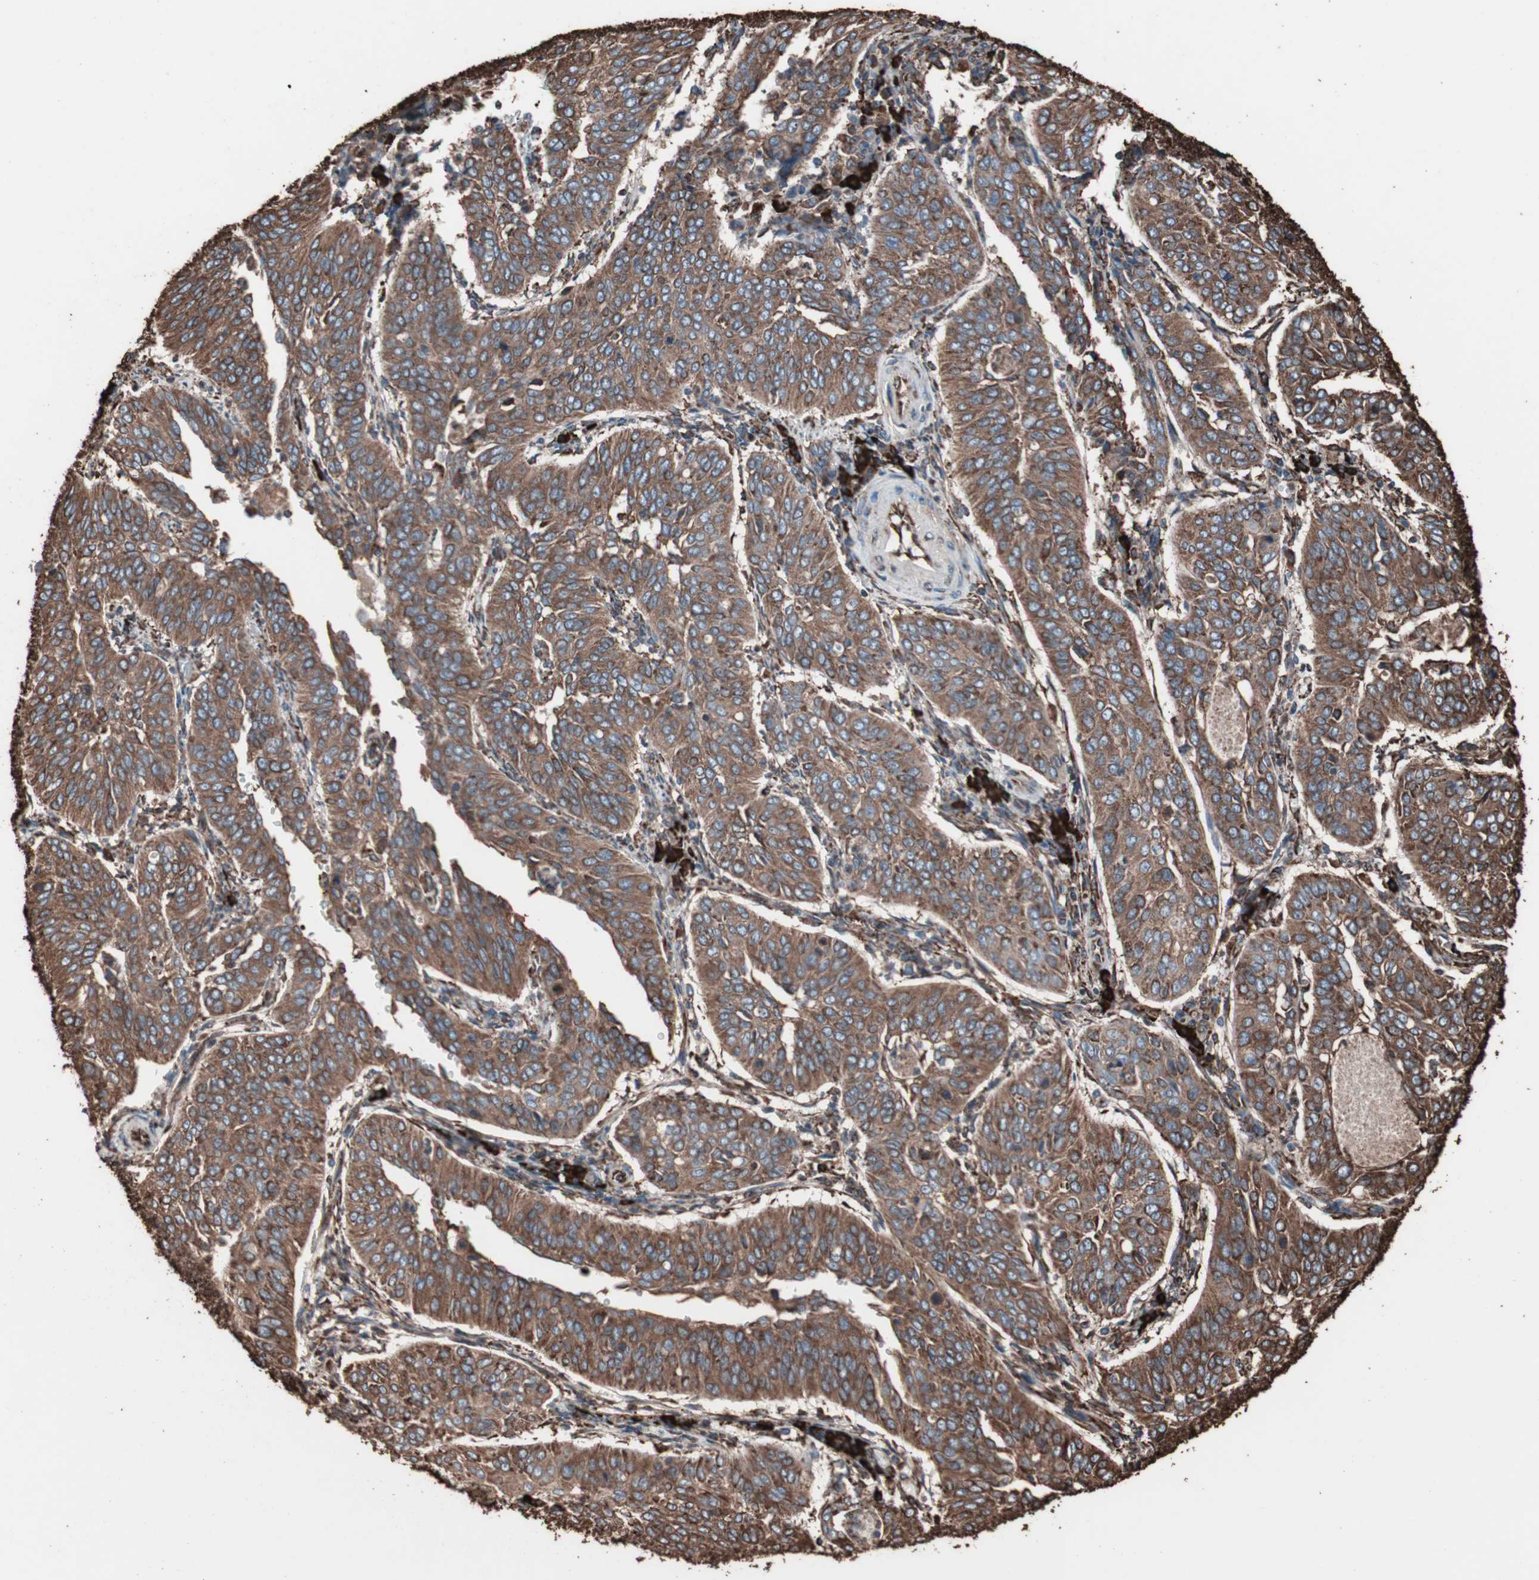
{"staining": {"intensity": "moderate", "quantity": ">75%", "location": "cytoplasmic/membranous"}, "tissue": "cervical cancer", "cell_type": "Tumor cells", "image_type": "cancer", "snomed": [{"axis": "morphology", "description": "Normal tissue, NOS"}, {"axis": "morphology", "description": "Squamous cell carcinoma, NOS"}, {"axis": "topography", "description": "Cervix"}], "caption": "This is a micrograph of immunohistochemistry staining of cervical cancer, which shows moderate expression in the cytoplasmic/membranous of tumor cells.", "gene": "HSP90B1", "patient": {"sex": "female", "age": 39}}